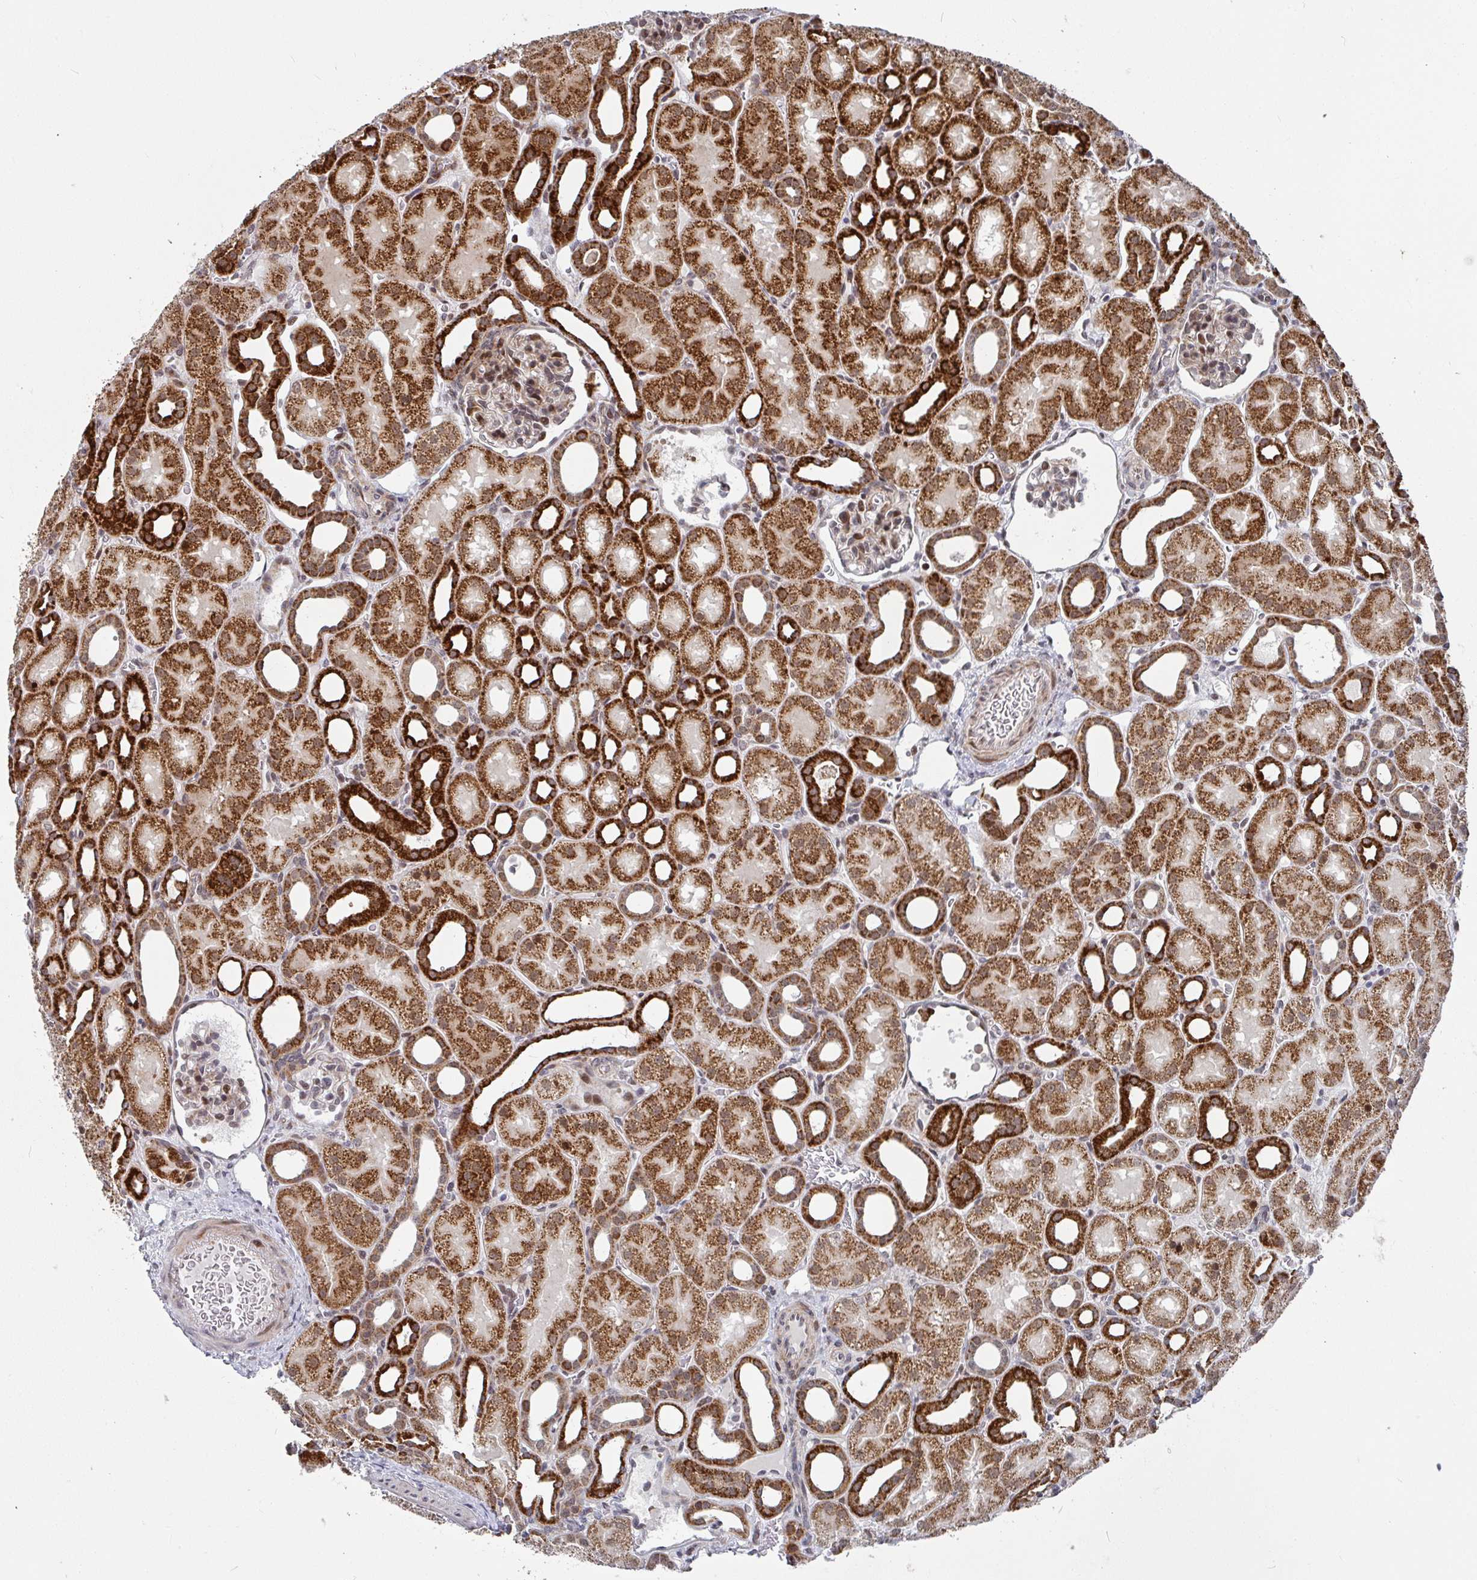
{"staining": {"intensity": "moderate", "quantity": ">75%", "location": "cytoplasmic/membranous,nuclear"}, "tissue": "kidney", "cell_type": "Cells in glomeruli", "image_type": "normal", "snomed": [{"axis": "morphology", "description": "Normal tissue, NOS"}, {"axis": "topography", "description": "Kidney"}], "caption": "Immunohistochemistry (IHC) micrograph of unremarkable kidney stained for a protein (brown), which exhibits medium levels of moderate cytoplasmic/membranous,nuclear staining in approximately >75% of cells in glomeruli.", "gene": "RBBP5", "patient": {"sex": "male", "age": 2}}